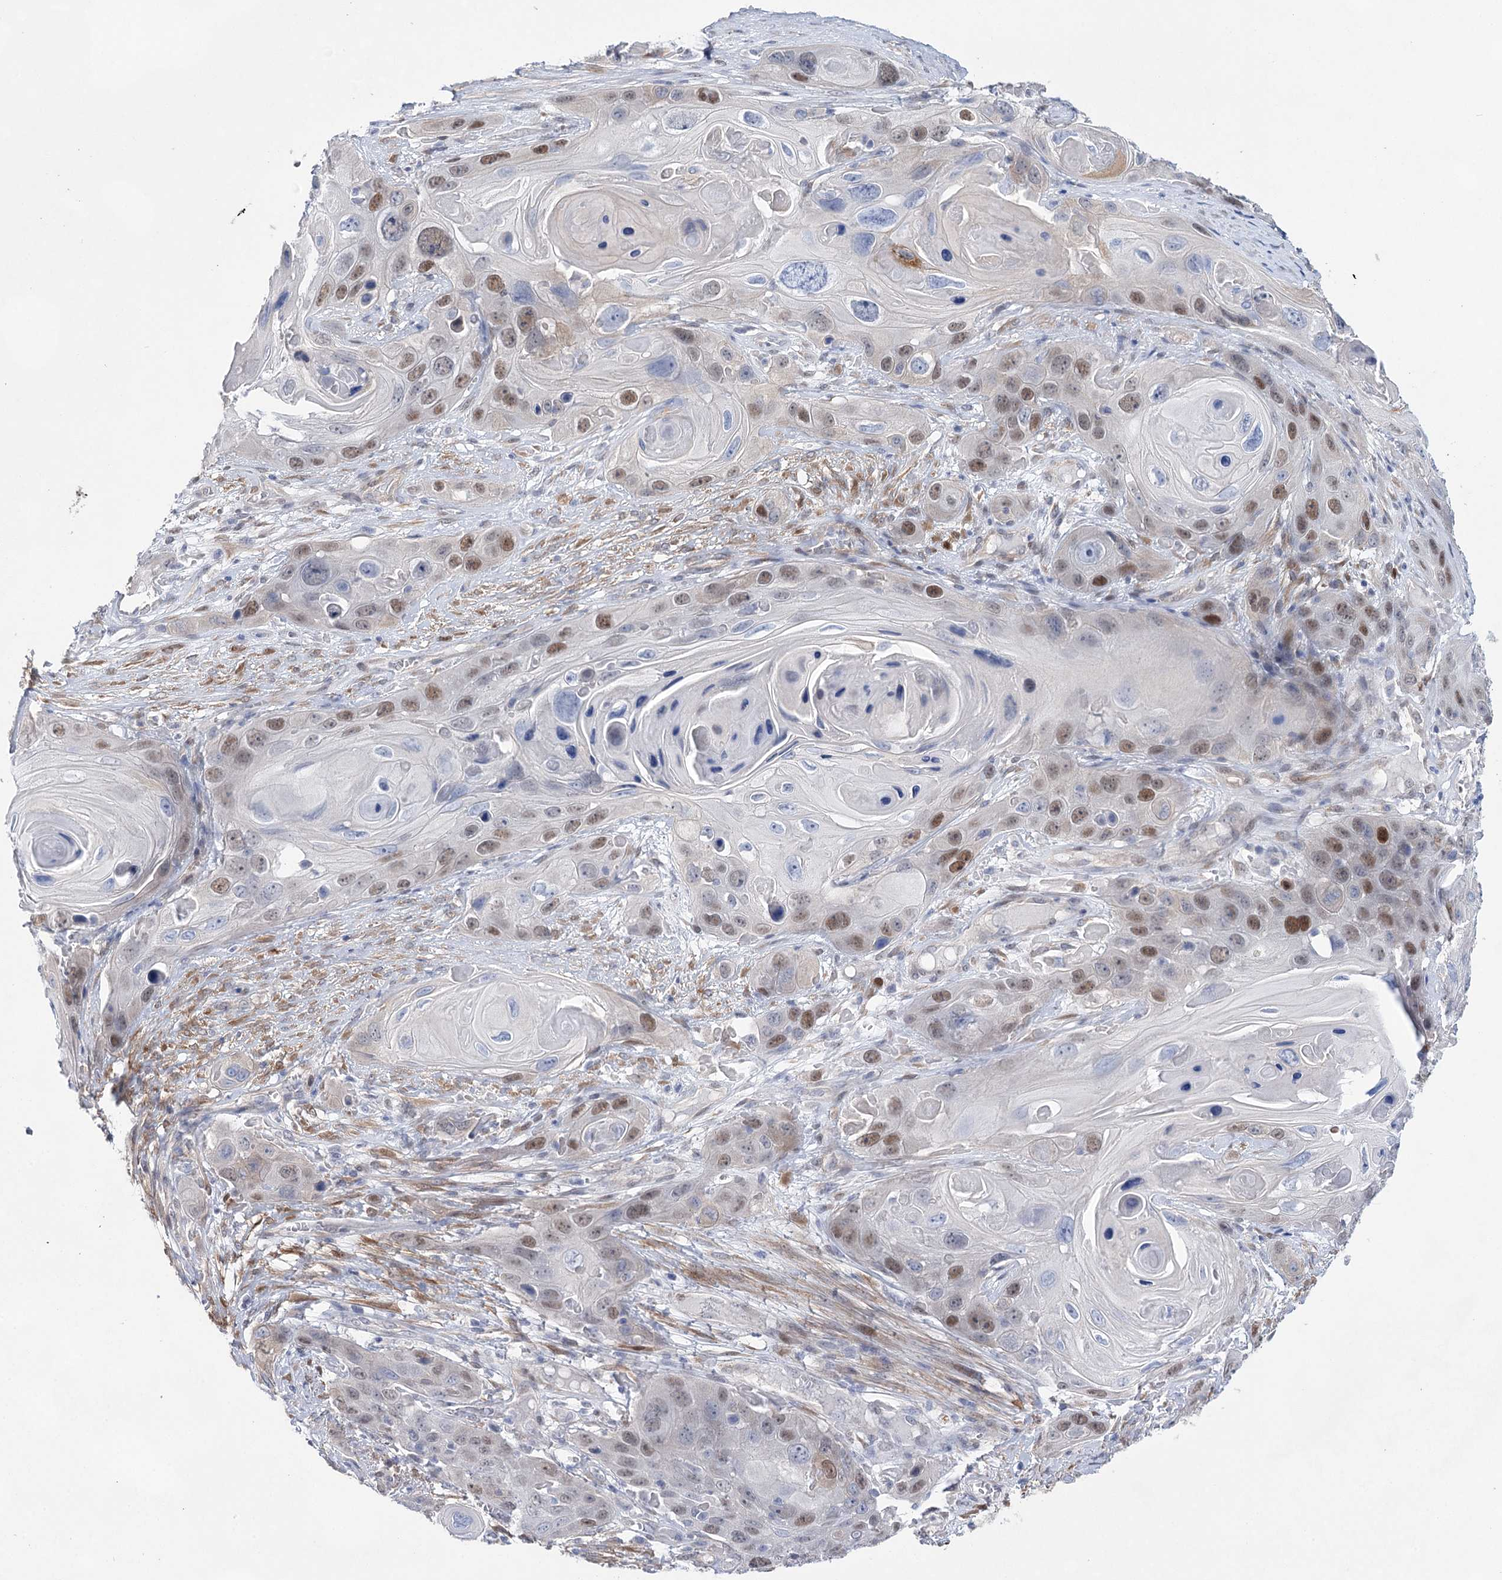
{"staining": {"intensity": "moderate", "quantity": "25%-75%", "location": "nuclear"}, "tissue": "skin cancer", "cell_type": "Tumor cells", "image_type": "cancer", "snomed": [{"axis": "morphology", "description": "Squamous cell carcinoma, NOS"}, {"axis": "topography", "description": "Skin"}], "caption": "The immunohistochemical stain shows moderate nuclear expression in tumor cells of squamous cell carcinoma (skin) tissue.", "gene": "UGDH", "patient": {"sex": "male", "age": 55}}